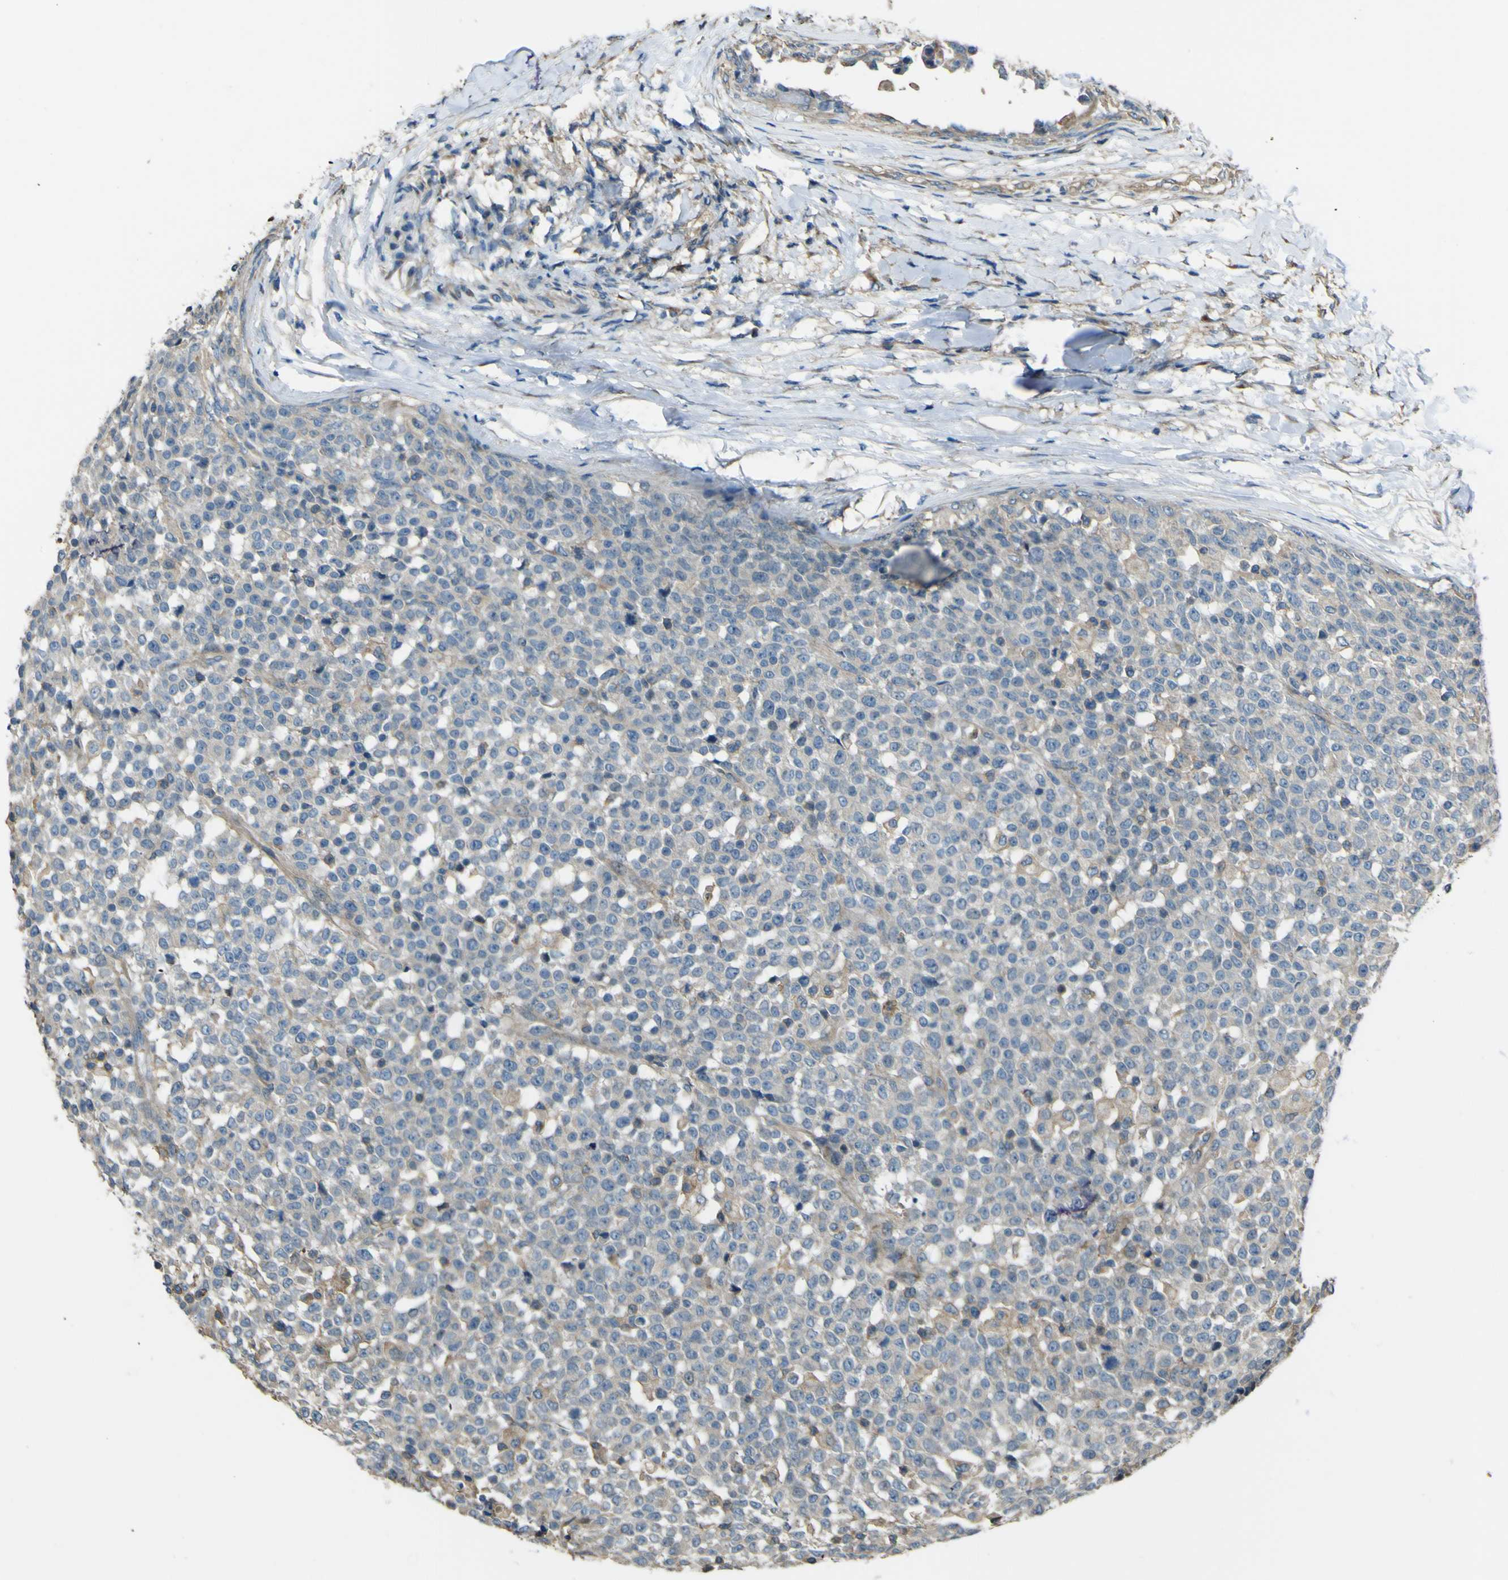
{"staining": {"intensity": "weak", "quantity": "25%-75%", "location": "cytoplasmic/membranous"}, "tissue": "testis cancer", "cell_type": "Tumor cells", "image_type": "cancer", "snomed": [{"axis": "morphology", "description": "Seminoma, NOS"}, {"axis": "topography", "description": "Testis"}], "caption": "Weak cytoplasmic/membranous staining for a protein is present in about 25%-75% of tumor cells of testis seminoma using IHC.", "gene": "NAALADL2", "patient": {"sex": "male", "age": 59}}